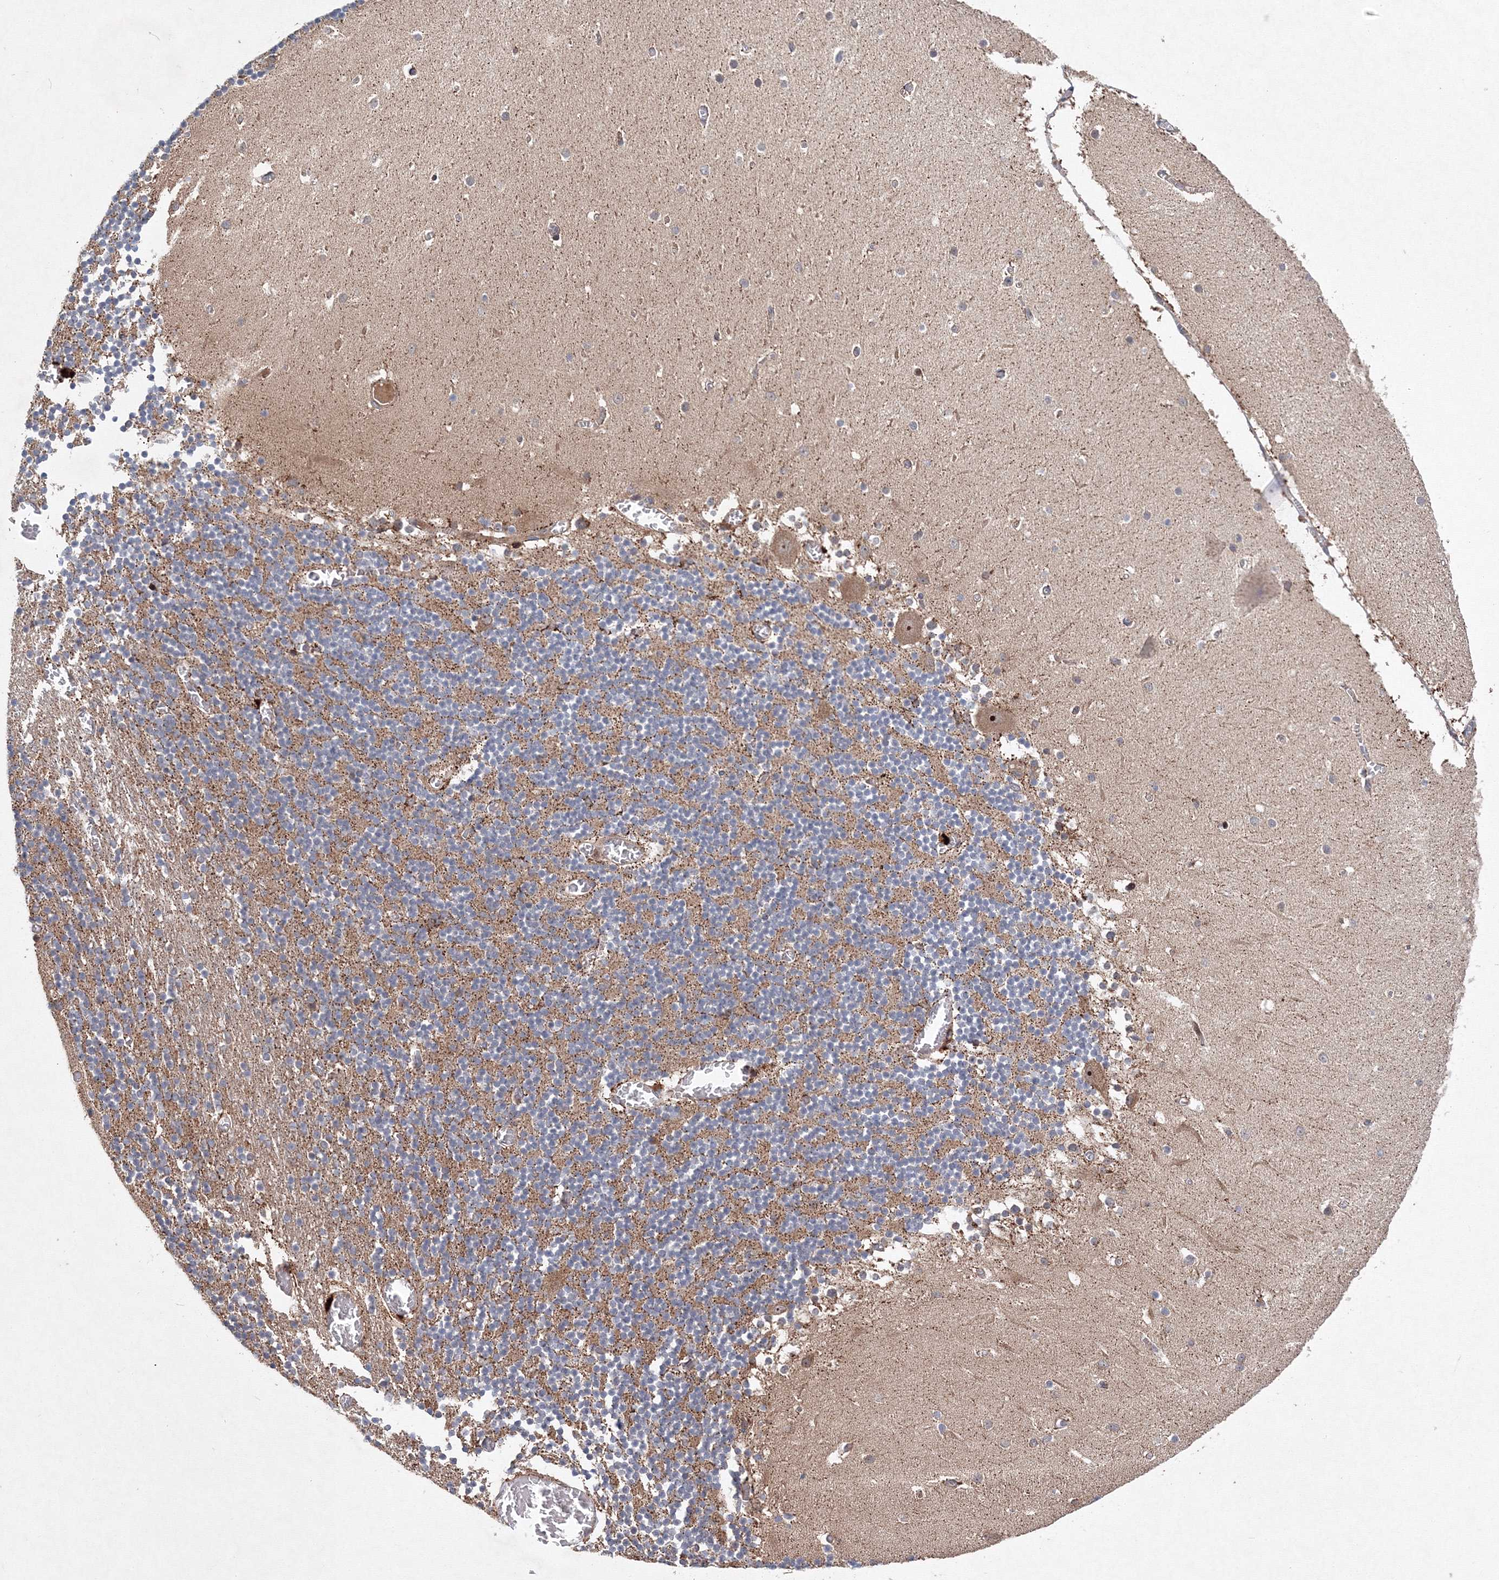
{"staining": {"intensity": "strong", "quantity": ">75%", "location": "cytoplasmic/membranous,nuclear"}, "tissue": "cerebellum", "cell_type": "Cells in granular layer", "image_type": "normal", "snomed": [{"axis": "morphology", "description": "Normal tissue, NOS"}, {"axis": "topography", "description": "Cerebellum"}], "caption": "Immunohistochemistry (IHC) image of benign cerebellum stained for a protein (brown), which demonstrates high levels of strong cytoplasmic/membranous,nuclear staining in approximately >75% of cells in granular layer.", "gene": "ANKAR", "patient": {"sex": "female", "age": 28}}